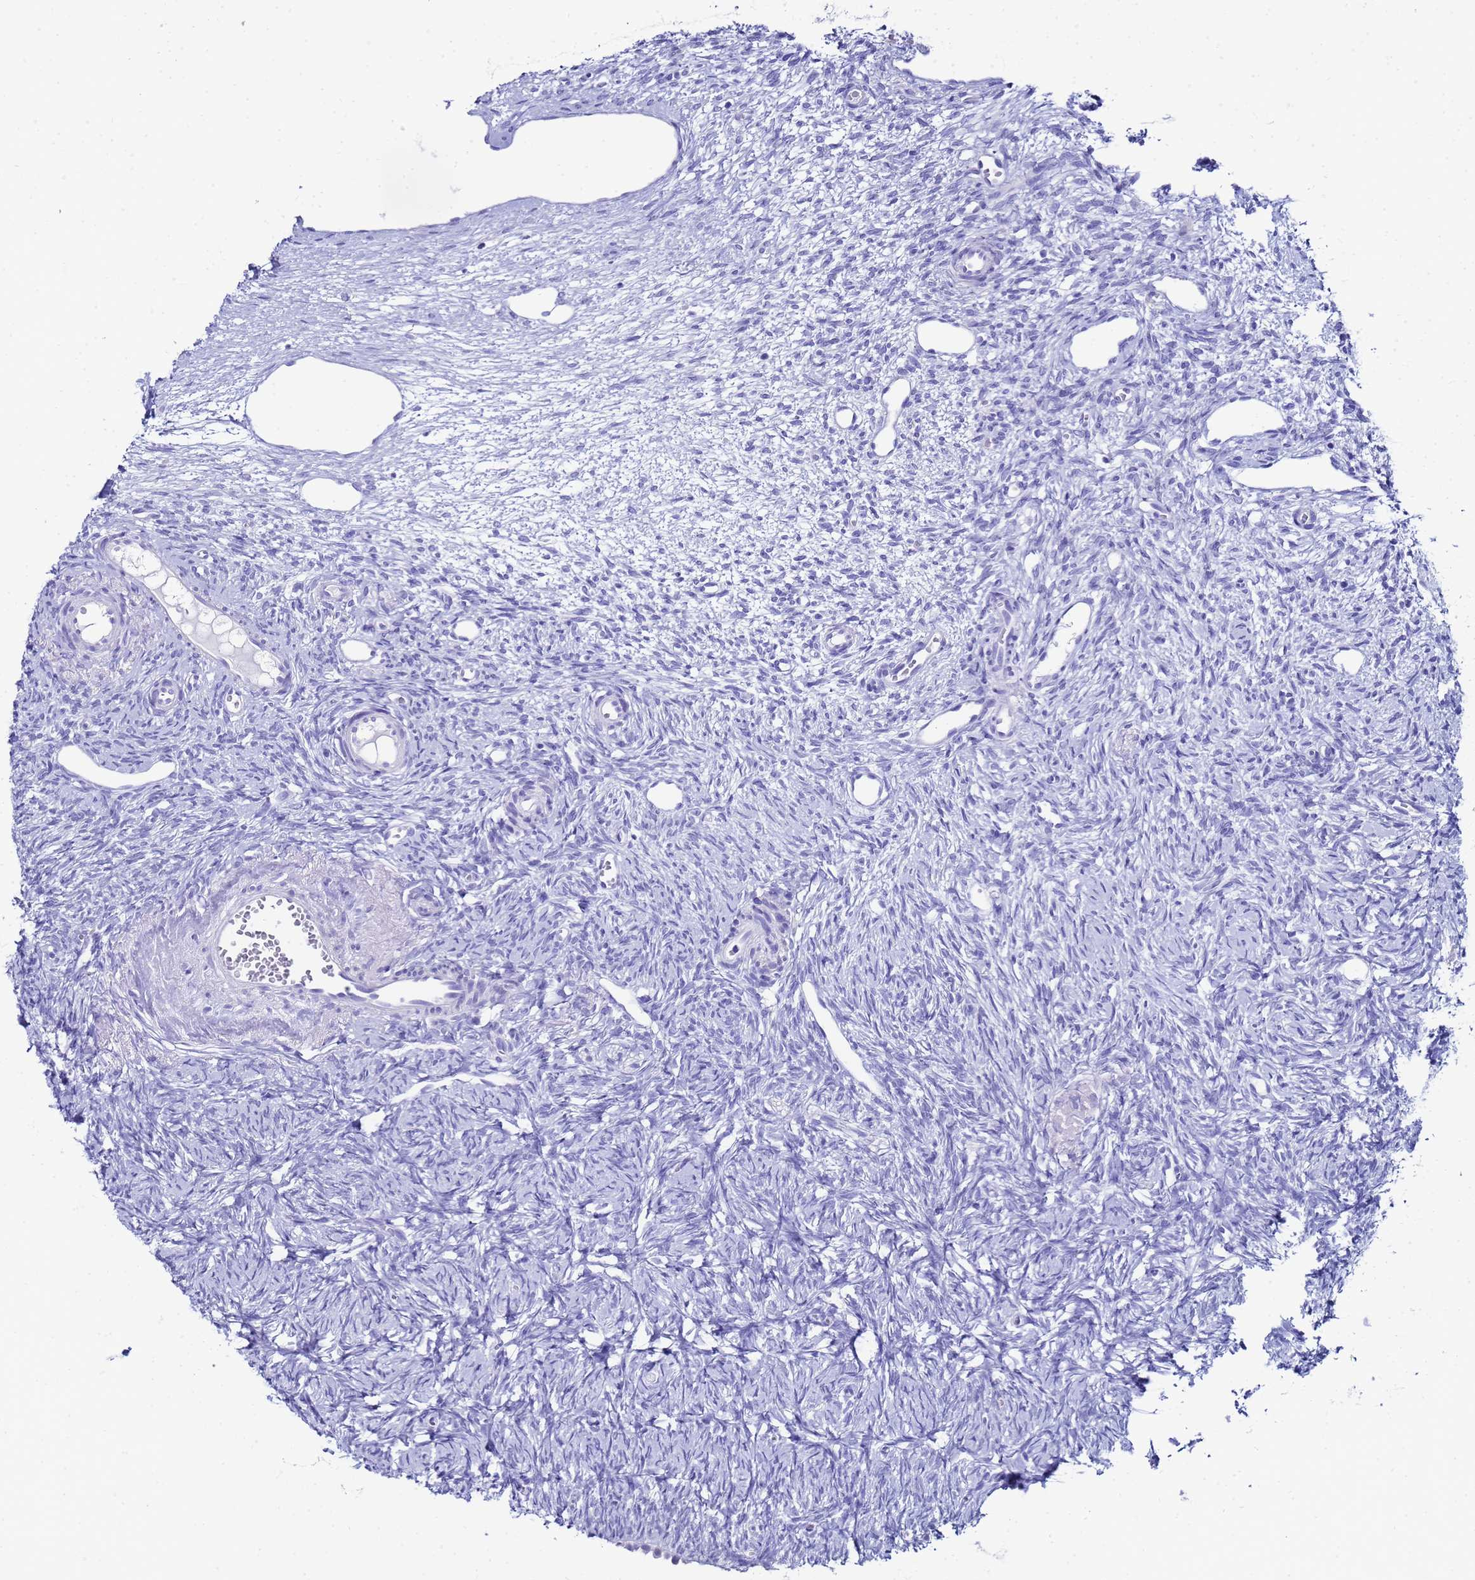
{"staining": {"intensity": "negative", "quantity": "none", "location": "none"}, "tissue": "ovary", "cell_type": "Ovarian stroma cells", "image_type": "normal", "snomed": [{"axis": "morphology", "description": "Normal tissue, NOS"}, {"axis": "topography", "description": "Ovary"}], "caption": "Ovarian stroma cells show no significant staining in benign ovary. (DAB IHC, high magnification).", "gene": "CKB", "patient": {"sex": "female", "age": 51}}